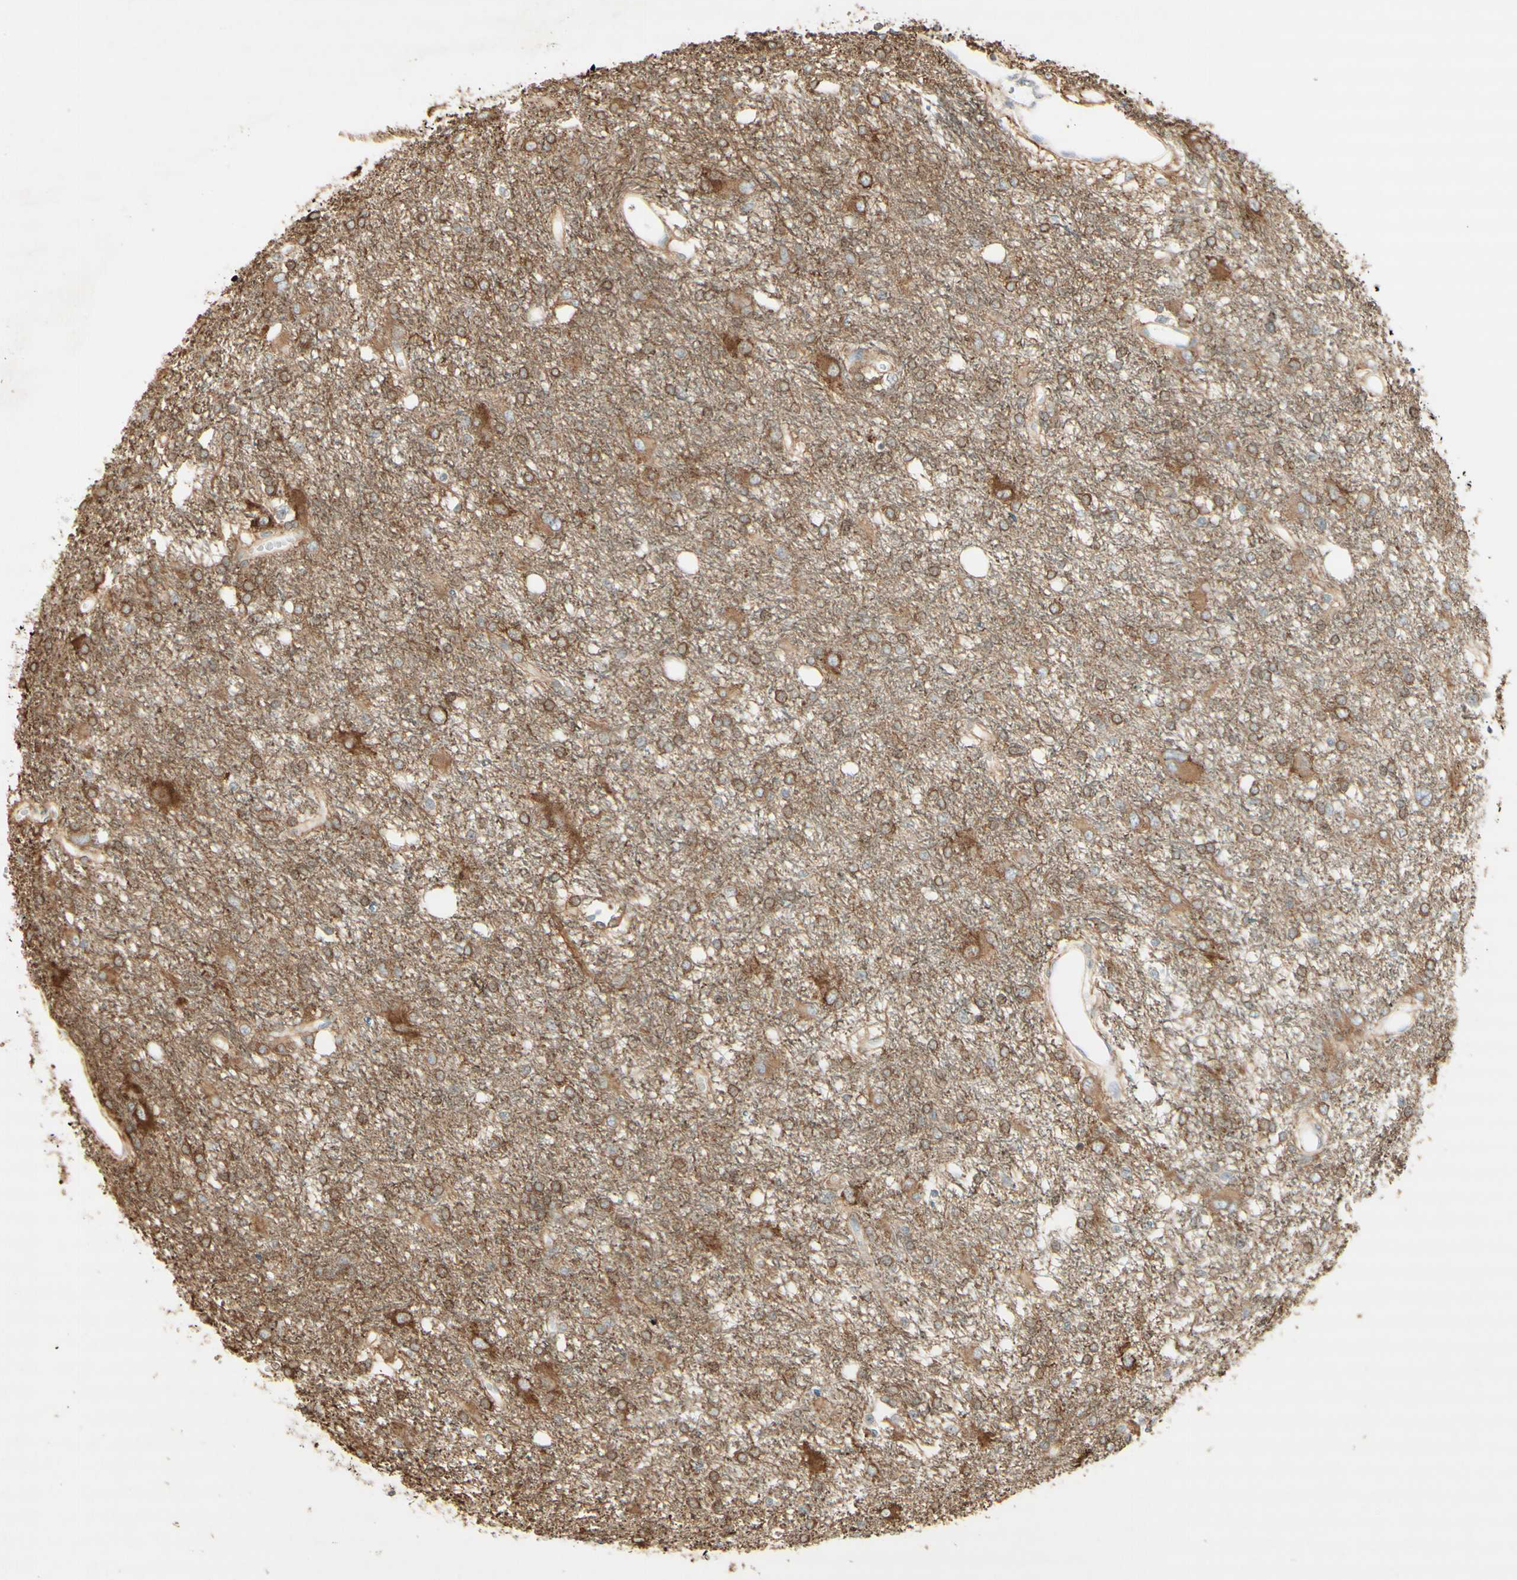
{"staining": {"intensity": "weak", "quantity": "25%-75%", "location": "cytoplasmic/membranous"}, "tissue": "glioma", "cell_type": "Tumor cells", "image_type": "cancer", "snomed": [{"axis": "morphology", "description": "Glioma, malignant, High grade"}, {"axis": "topography", "description": "Brain"}], "caption": "Immunohistochemical staining of glioma shows weak cytoplasmic/membranous protein expression in about 25%-75% of tumor cells.", "gene": "MAP1B", "patient": {"sex": "female", "age": 59}}